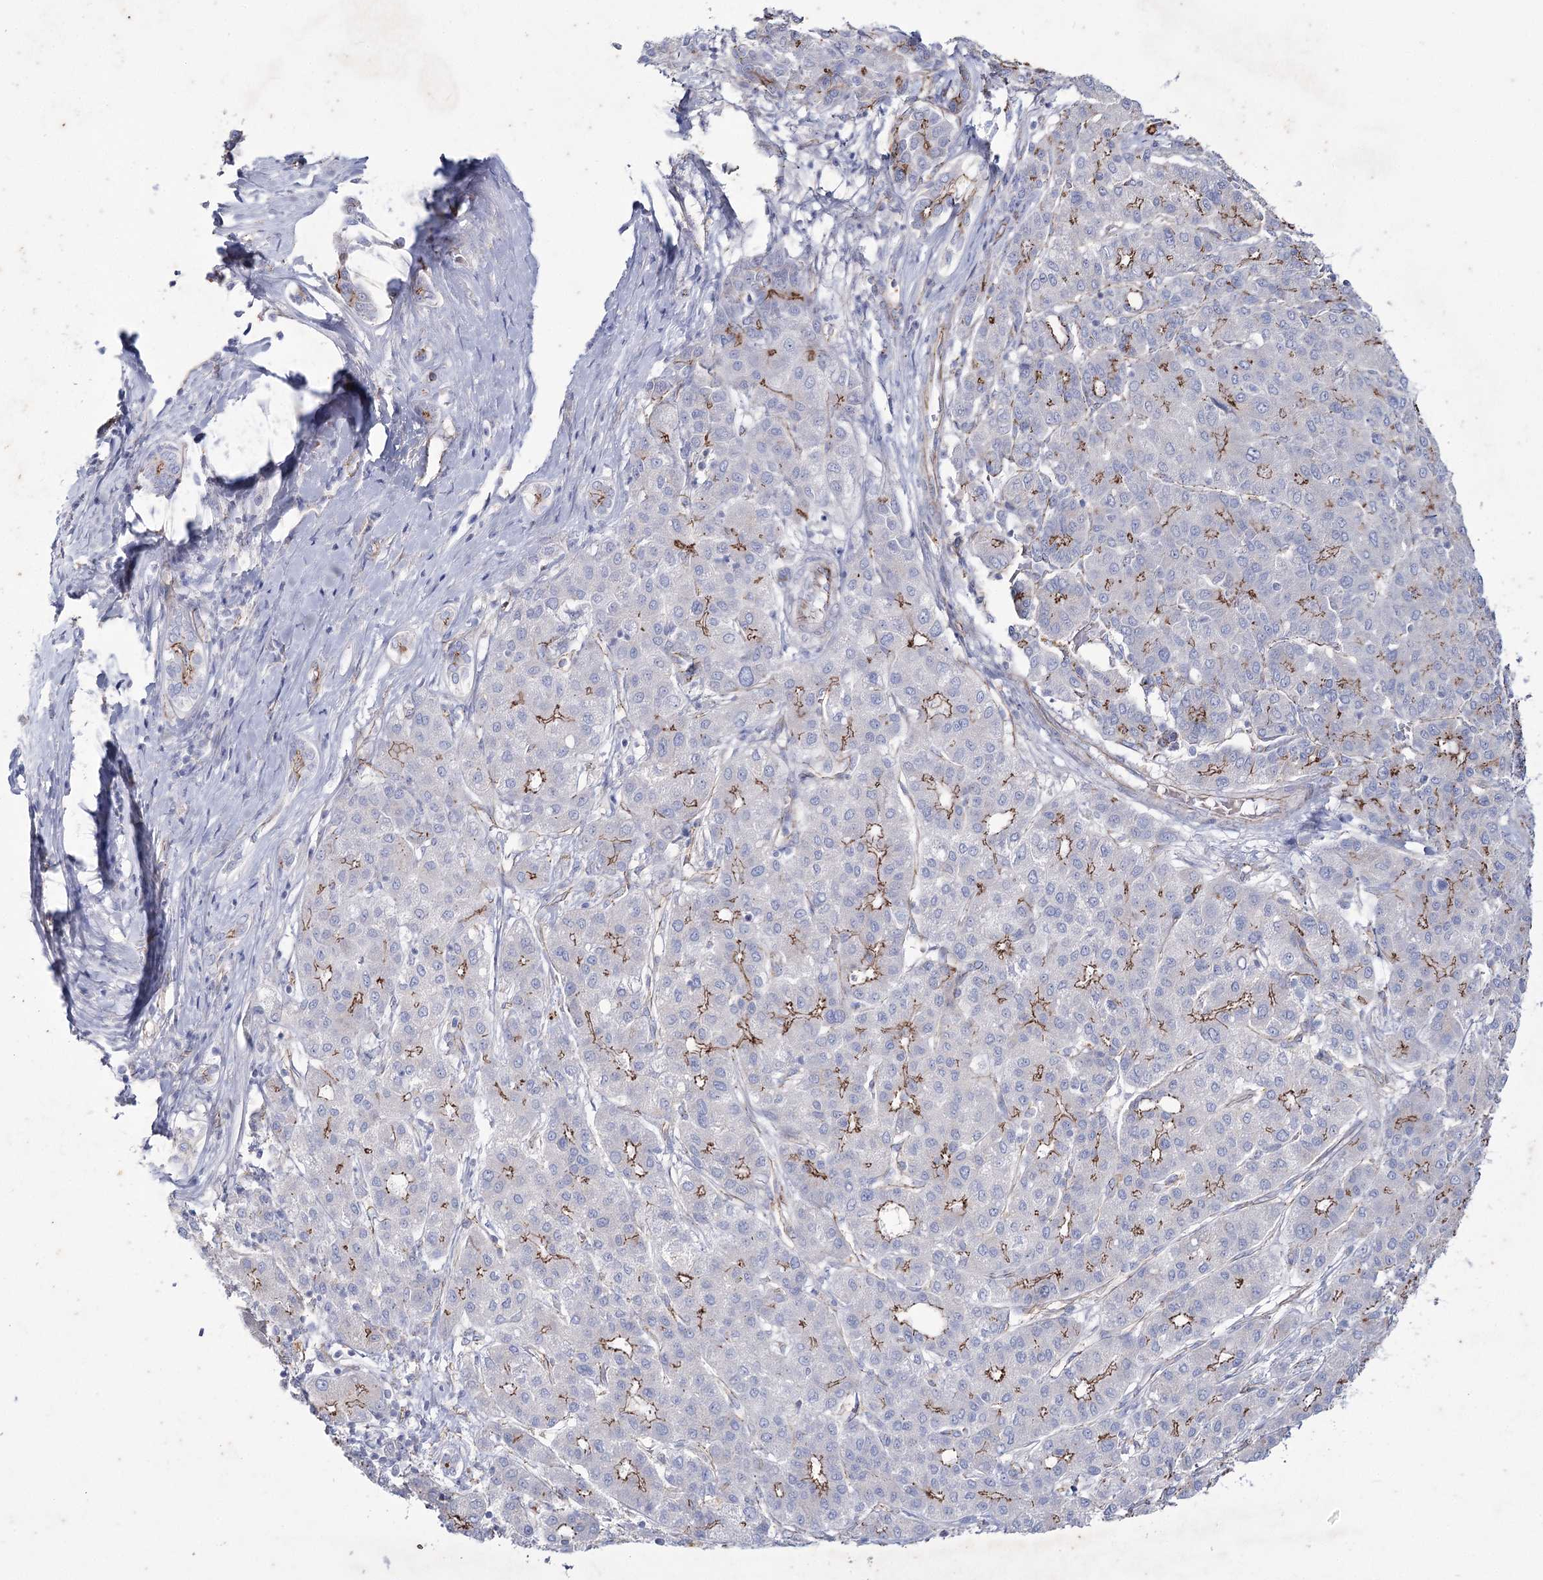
{"staining": {"intensity": "moderate", "quantity": "25%-75%", "location": "cytoplasmic/membranous"}, "tissue": "liver cancer", "cell_type": "Tumor cells", "image_type": "cancer", "snomed": [{"axis": "morphology", "description": "Carcinoma, Hepatocellular, NOS"}, {"axis": "topography", "description": "Liver"}], "caption": "High-power microscopy captured an immunohistochemistry histopathology image of liver cancer (hepatocellular carcinoma), revealing moderate cytoplasmic/membranous positivity in about 25%-75% of tumor cells. Nuclei are stained in blue.", "gene": "LDLRAD3", "patient": {"sex": "male", "age": 65}}